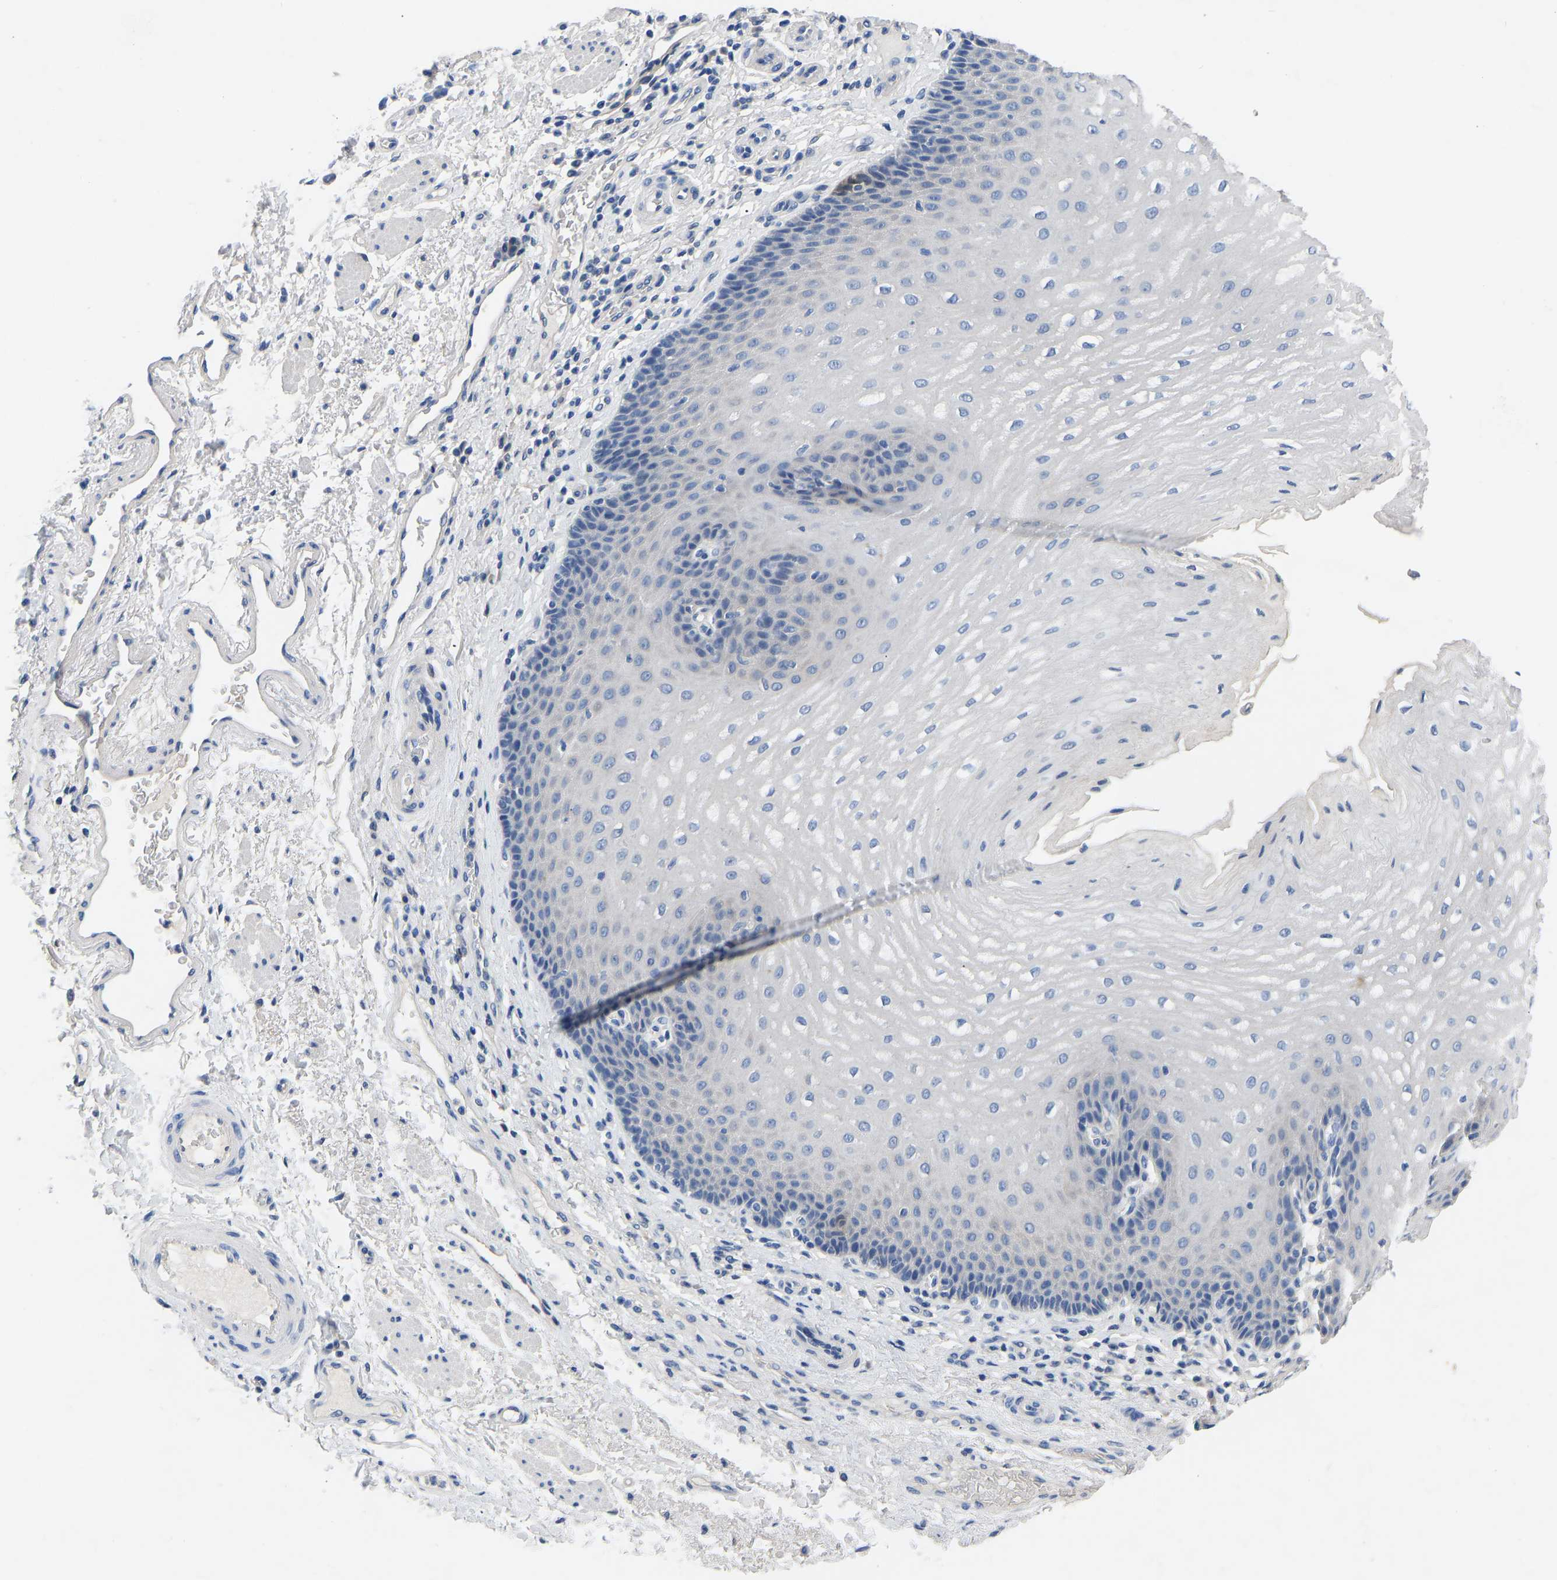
{"staining": {"intensity": "negative", "quantity": "none", "location": "none"}, "tissue": "esophagus", "cell_type": "Squamous epithelial cells", "image_type": "normal", "snomed": [{"axis": "morphology", "description": "Normal tissue, NOS"}, {"axis": "topography", "description": "Esophagus"}], "caption": "The image exhibits no significant staining in squamous epithelial cells of esophagus. (Immunohistochemistry, brightfield microscopy, high magnification).", "gene": "RBP1", "patient": {"sex": "male", "age": 54}}